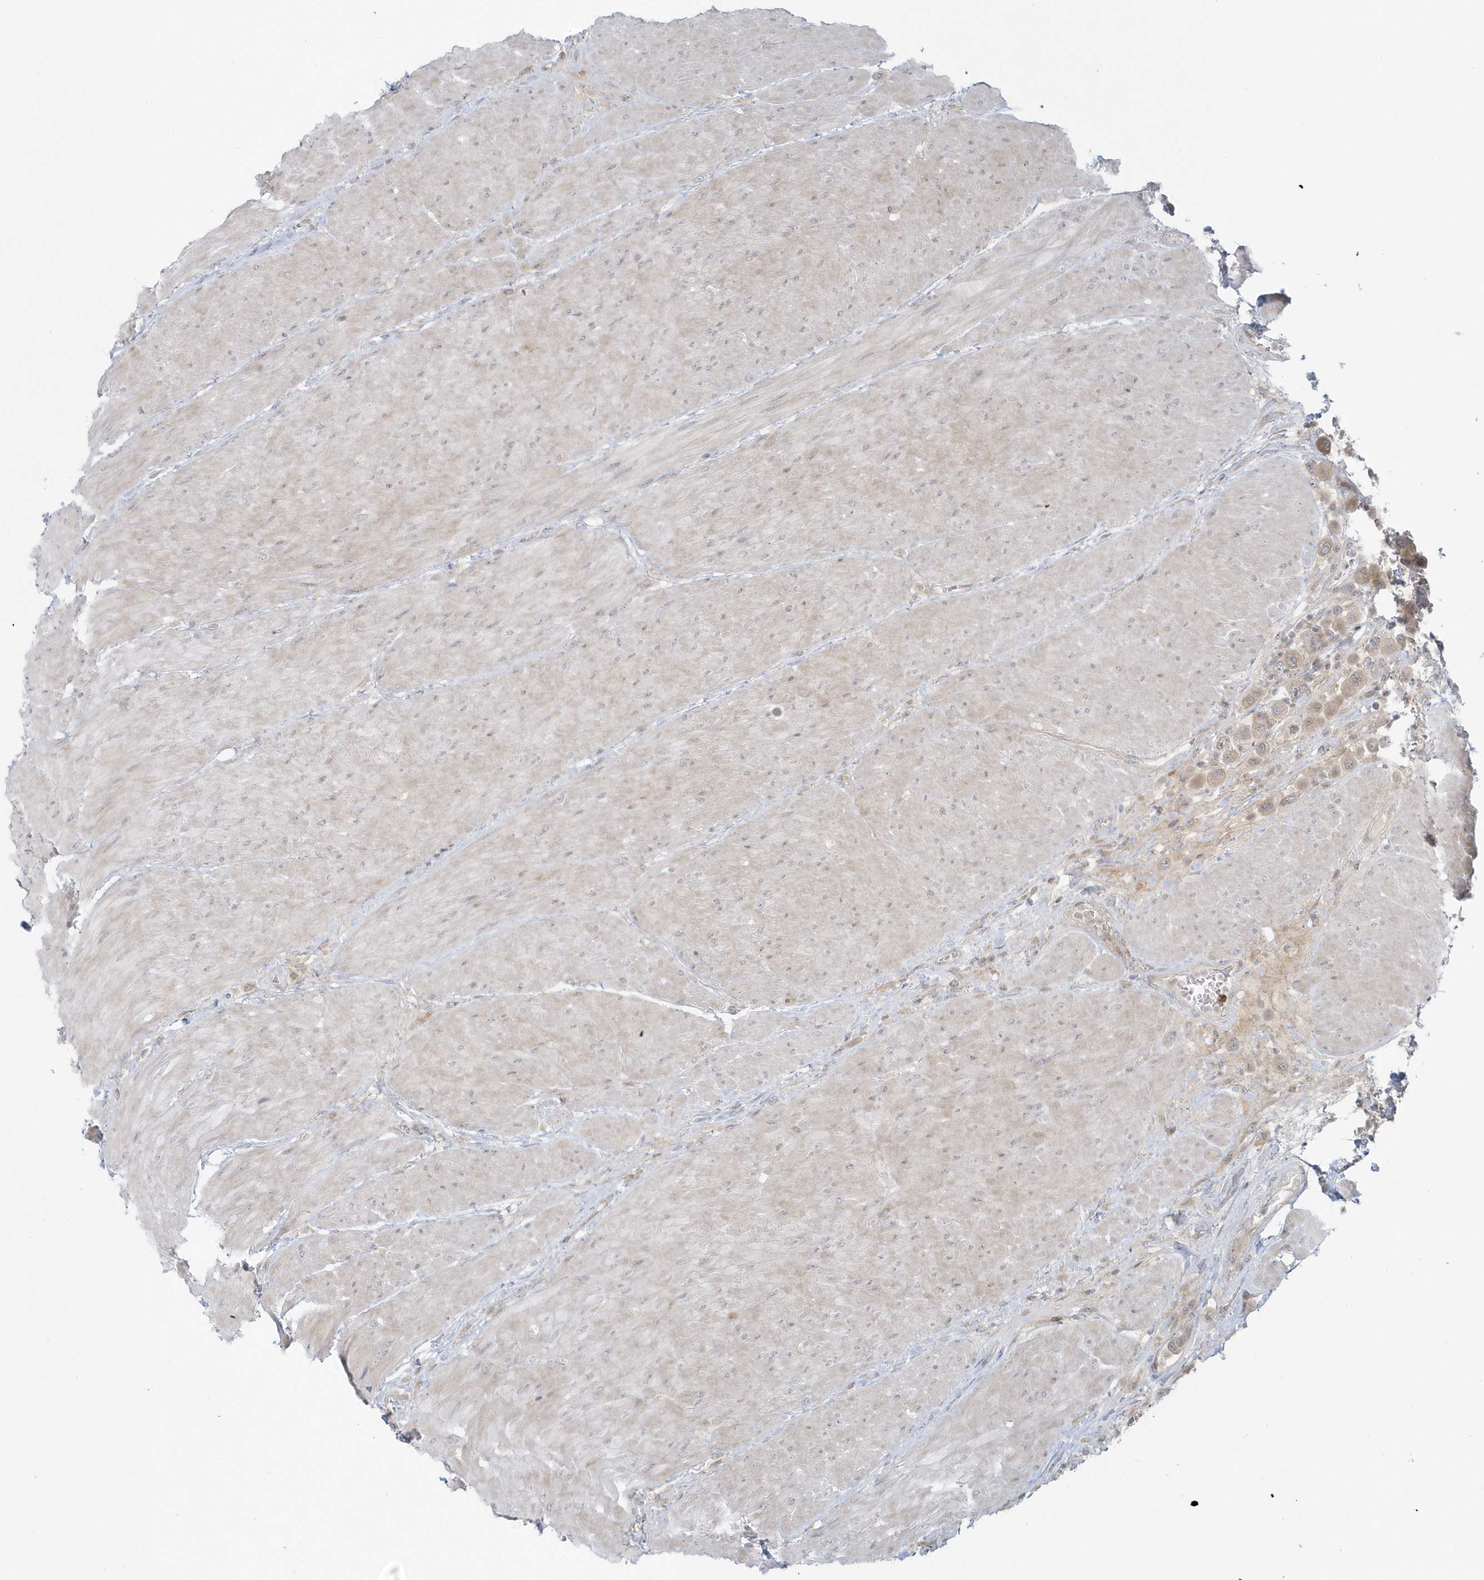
{"staining": {"intensity": "weak", "quantity": "<25%", "location": "cytoplasmic/membranous"}, "tissue": "urothelial cancer", "cell_type": "Tumor cells", "image_type": "cancer", "snomed": [{"axis": "morphology", "description": "Urothelial carcinoma, High grade"}, {"axis": "topography", "description": "Urinary bladder"}], "caption": "IHC image of human urothelial cancer stained for a protein (brown), which shows no positivity in tumor cells.", "gene": "BLTP3A", "patient": {"sex": "male", "age": 50}}